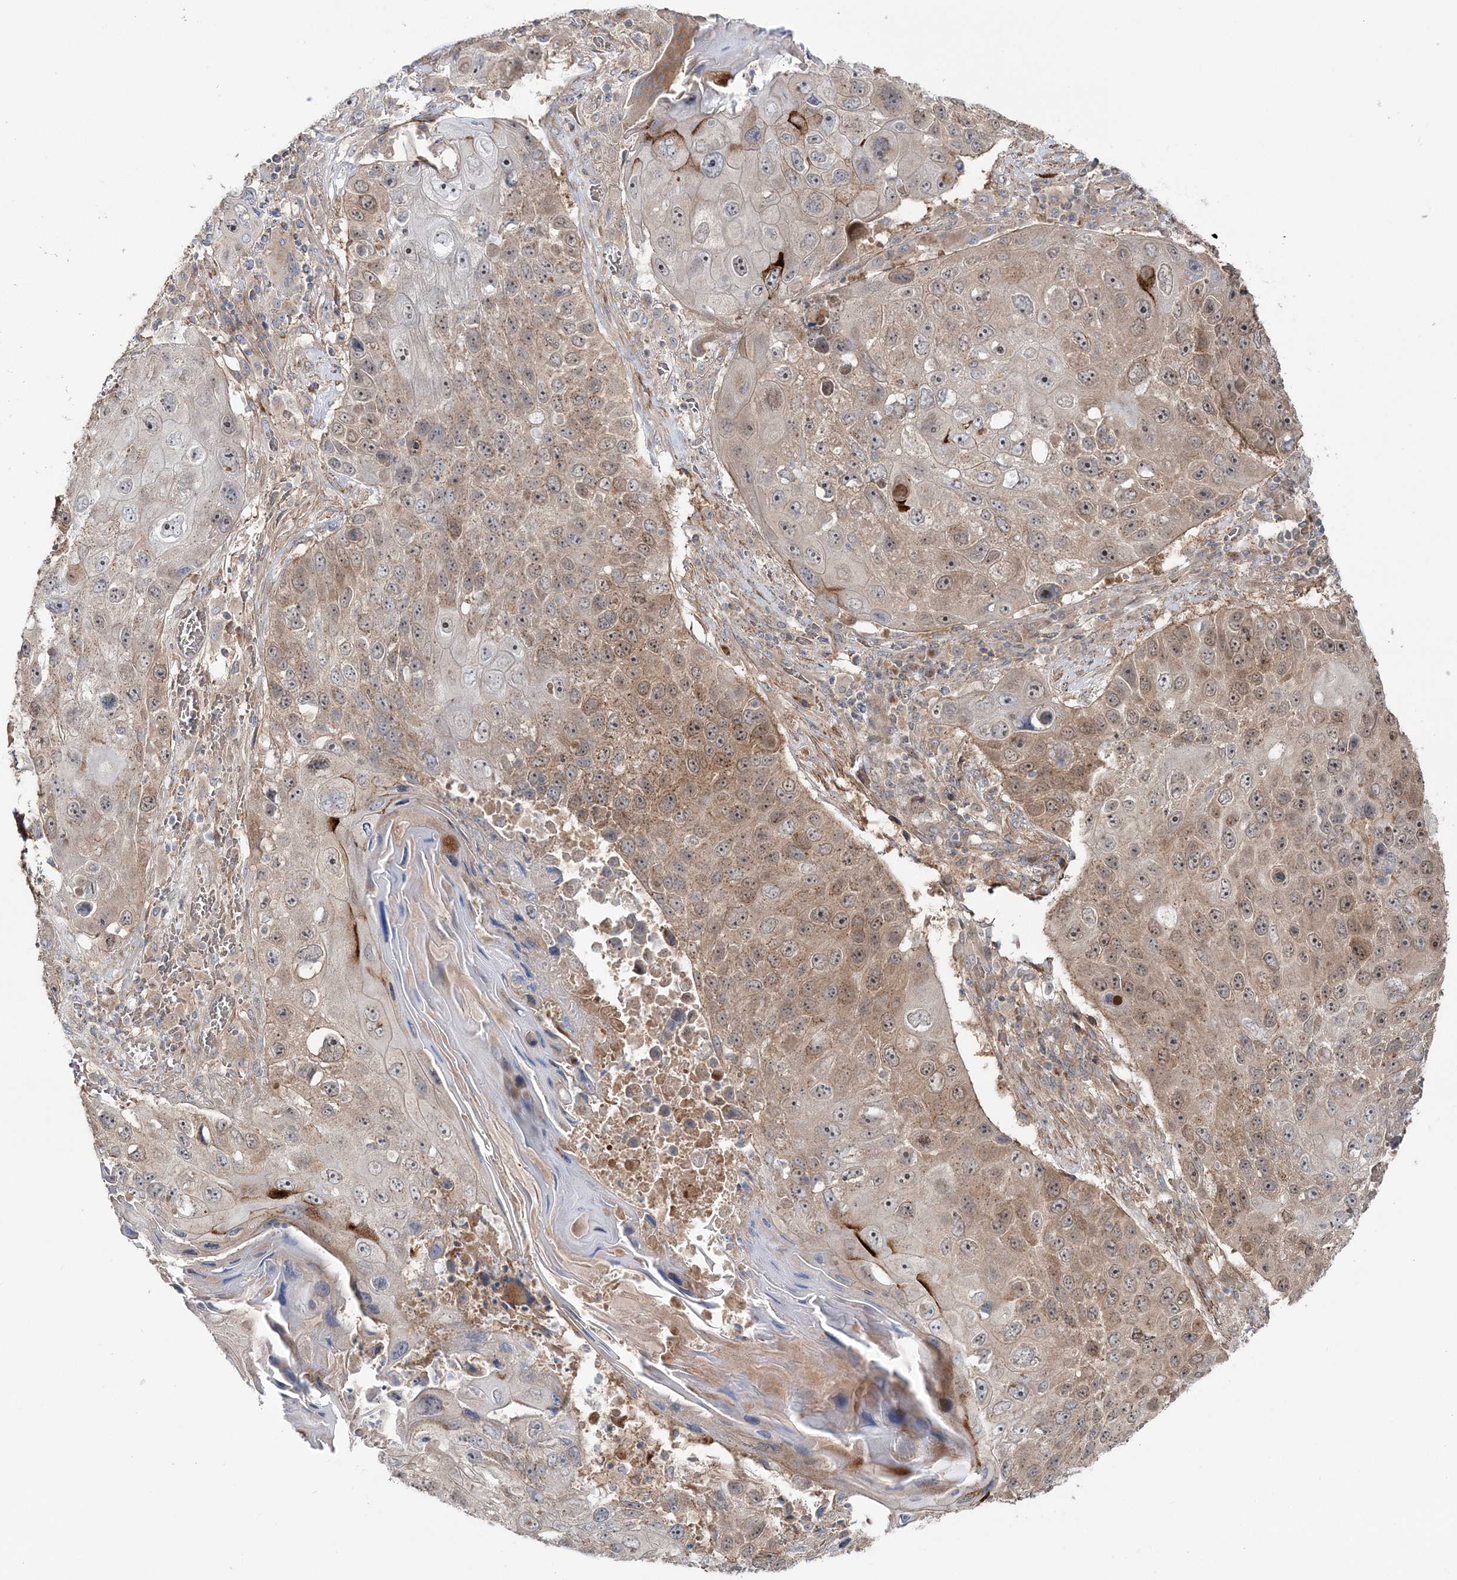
{"staining": {"intensity": "weak", "quantity": ">75%", "location": "cytoplasmic/membranous"}, "tissue": "lung cancer", "cell_type": "Tumor cells", "image_type": "cancer", "snomed": [{"axis": "morphology", "description": "Squamous cell carcinoma, NOS"}, {"axis": "topography", "description": "Lung"}], "caption": "Lung cancer was stained to show a protein in brown. There is low levels of weak cytoplasmic/membranous staining in about >75% of tumor cells. Immunohistochemistry stains the protein in brown and the nuclei are stained blue.", "gene": "MOCS2", "patient": {"sex": "male", "age": 61}}